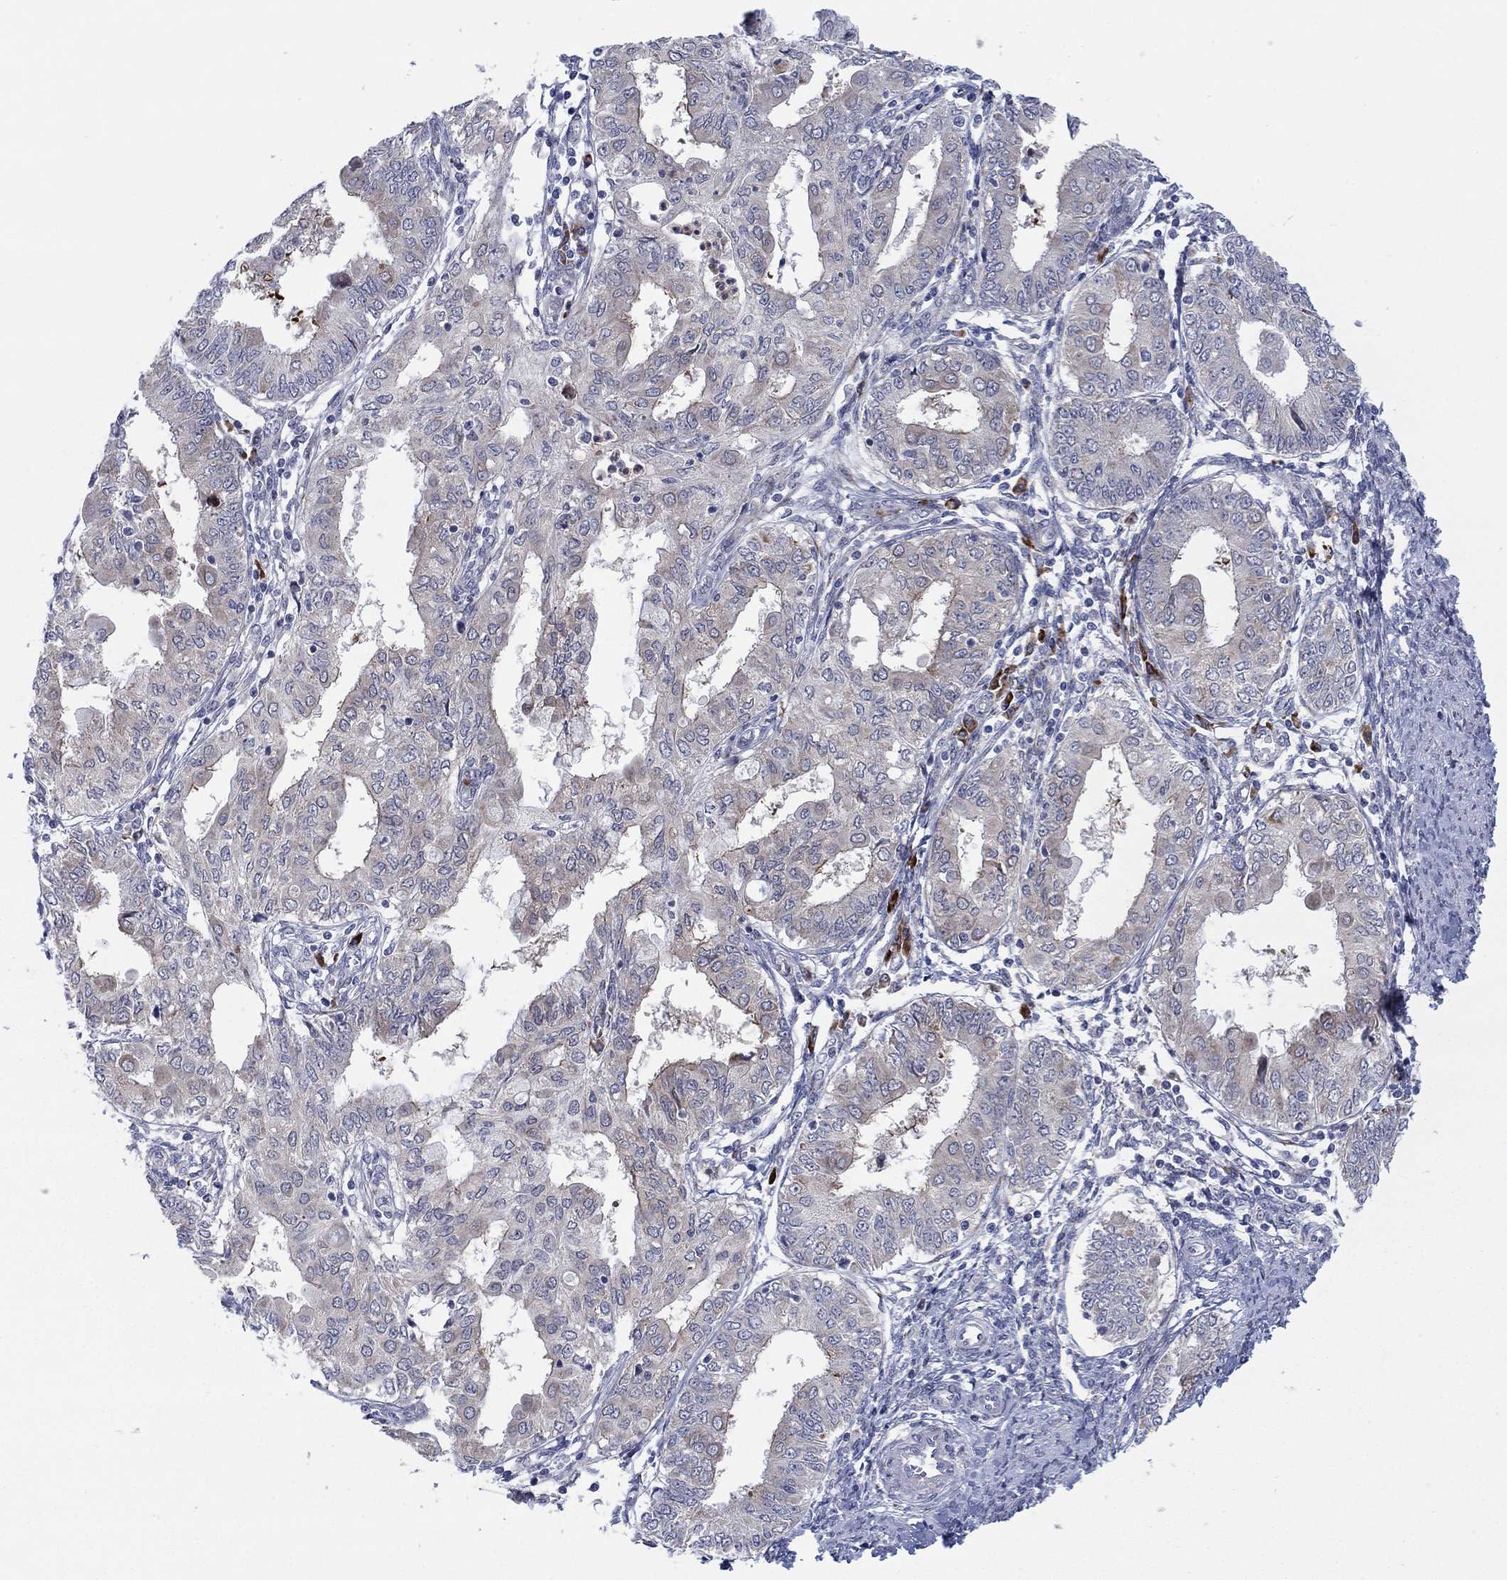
{"staining": {"intensity": "negative", "quantity": "none", "location": "none"}, "tissue": "endometrial cancer", "cell_type": "Tumor cells", "image_type": "cancer", "snomed": [{"axis": "morphology", "description": "Adenocarcinoma, NOS"}, {"axis": "topography", "description": "Endometrium"}], "caption": "Human endometrial cancer stained for a protein using IHC shows no expression in tumor cells.", "gene": "TTC21B", "patient": {"sex": "female", "age": 68}}